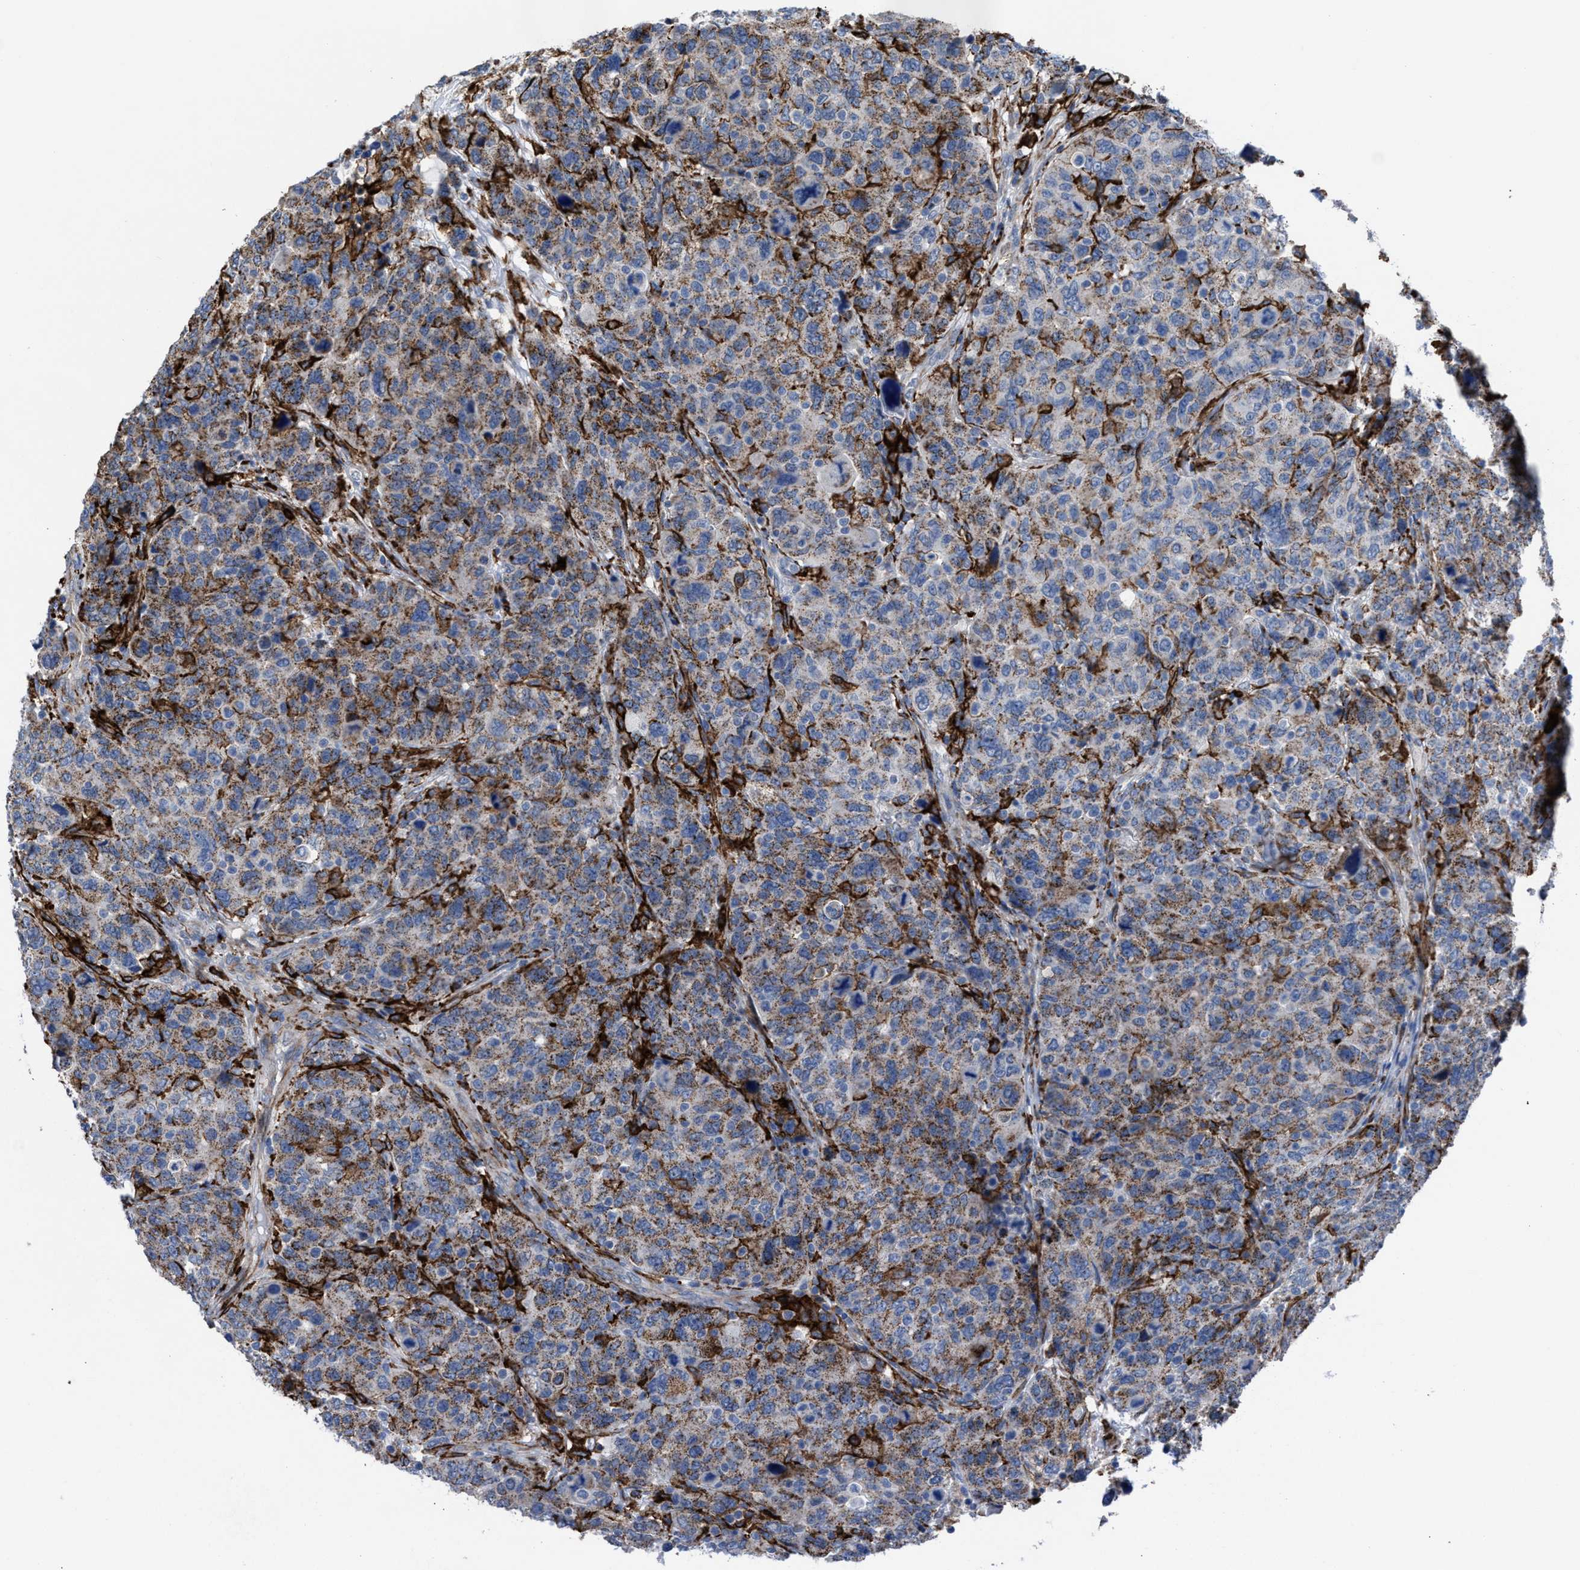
{"staining": {"intensity": "moderate", "quantity": ">75%", "location": "cytoplasmic/membranous"}, "tissue": "breast cancer", "cell_type": "Tumor cells", "image_type": "cancer", "snomed": [{"axis": "morphology", "description": "Duct carcinoma"}, {"axis": "topography", "description": "Breast"}], "caption": "Protein positivity by immunohistochemistry displays moderate cytoplasmic/membranous staining in approximately >75% of tumor cells in breast infiltrating ductal carcinoma.", "gene": "SLC47A1", "patient": {"sex": "female", "age": 37}}